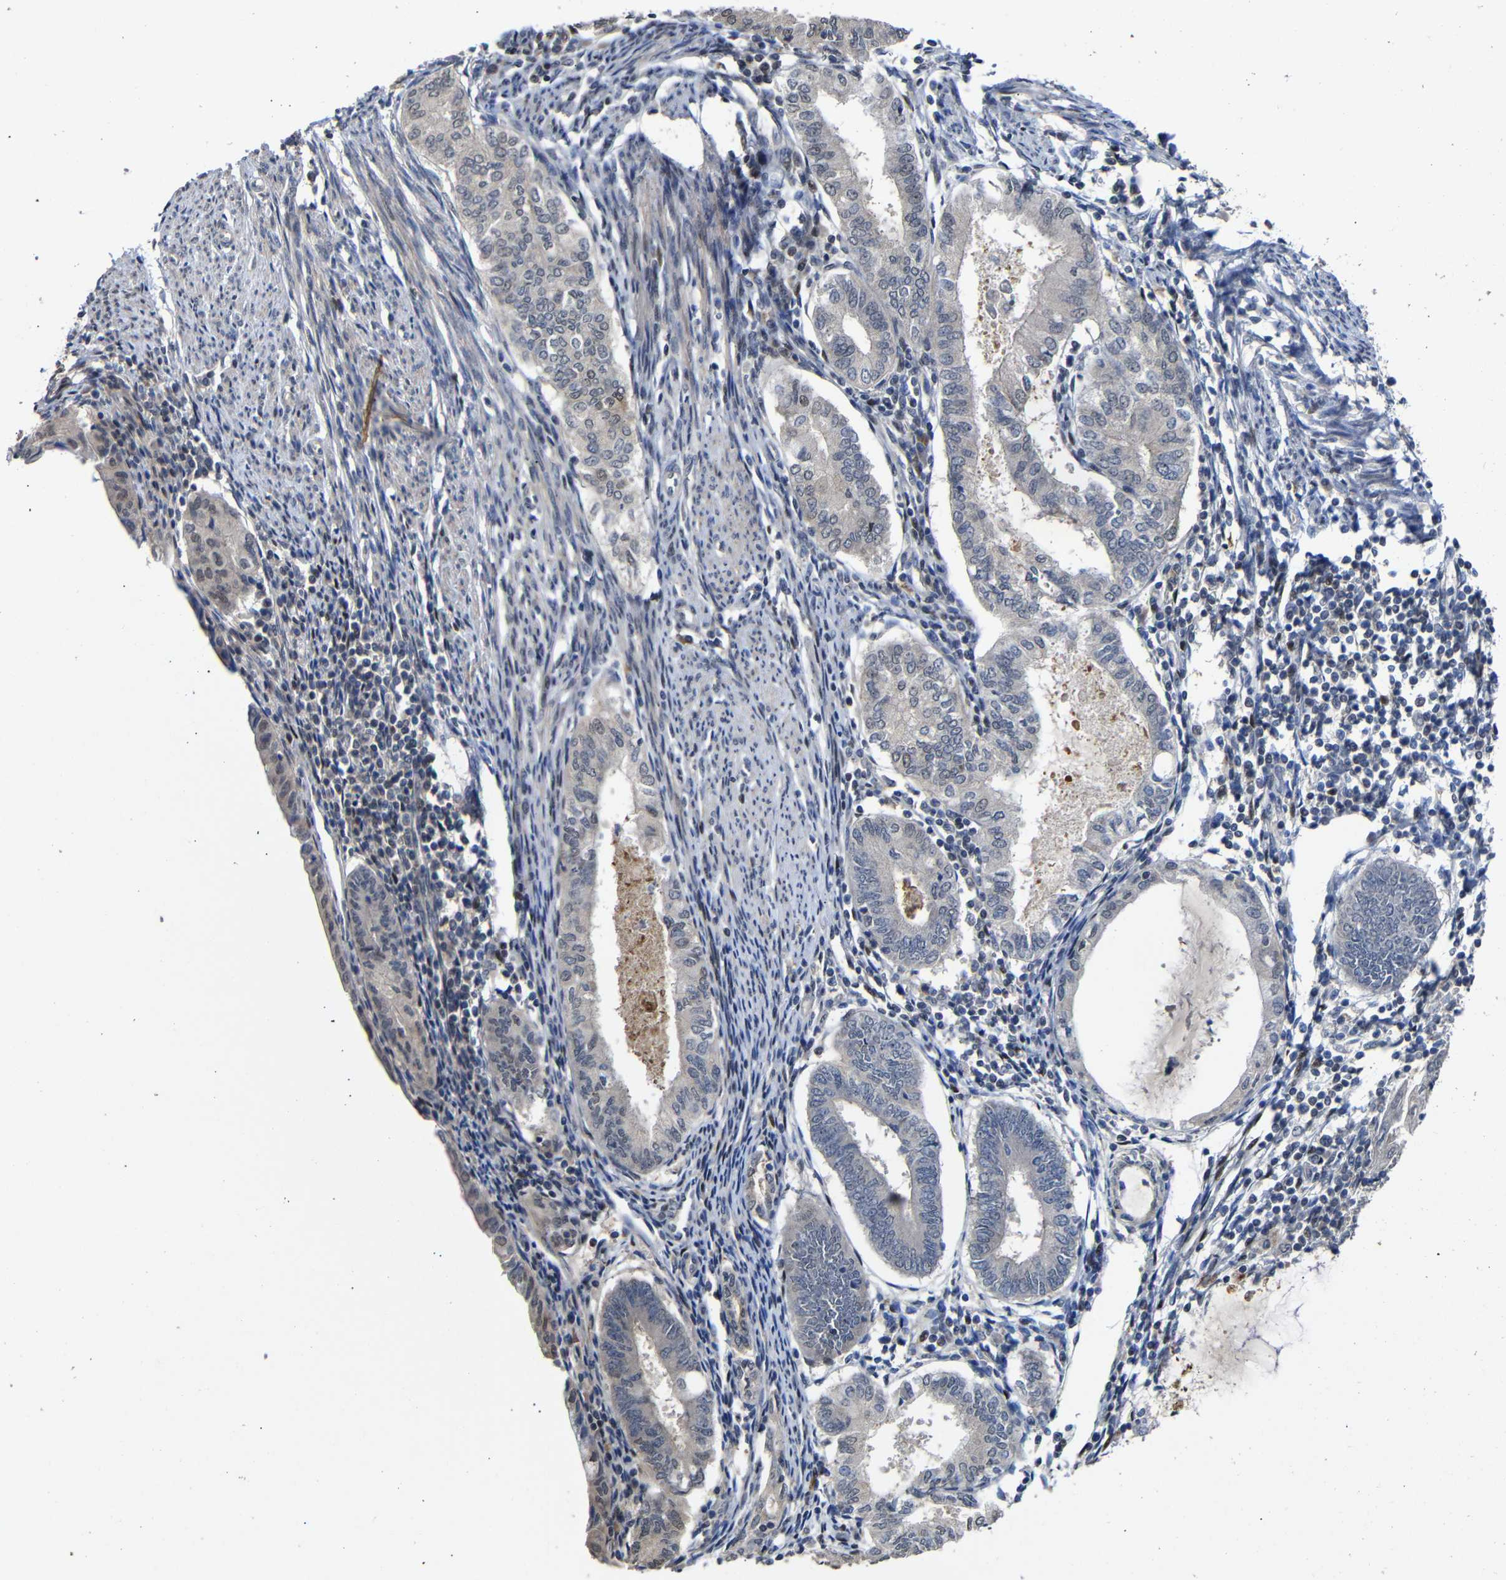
{"staining": {"intensity": "negative", "quantity": "none", "location": "none"}, "tissue": "endometrial cancer", "cell_type": "Tumor cells", "image_type": "cancer", "snomed": [{"axis": "morphology", "description": "Adenocarcinoma, NOS"}, {"axis": "topography", "description": "Endometrium"}], "caption": "The IHC image has no significant staining in tumor cells of endometrial cancer (adenocarcinoma) tissue.", "gene": "ATG12", "patient": {"sex": "female", "age": 86}}